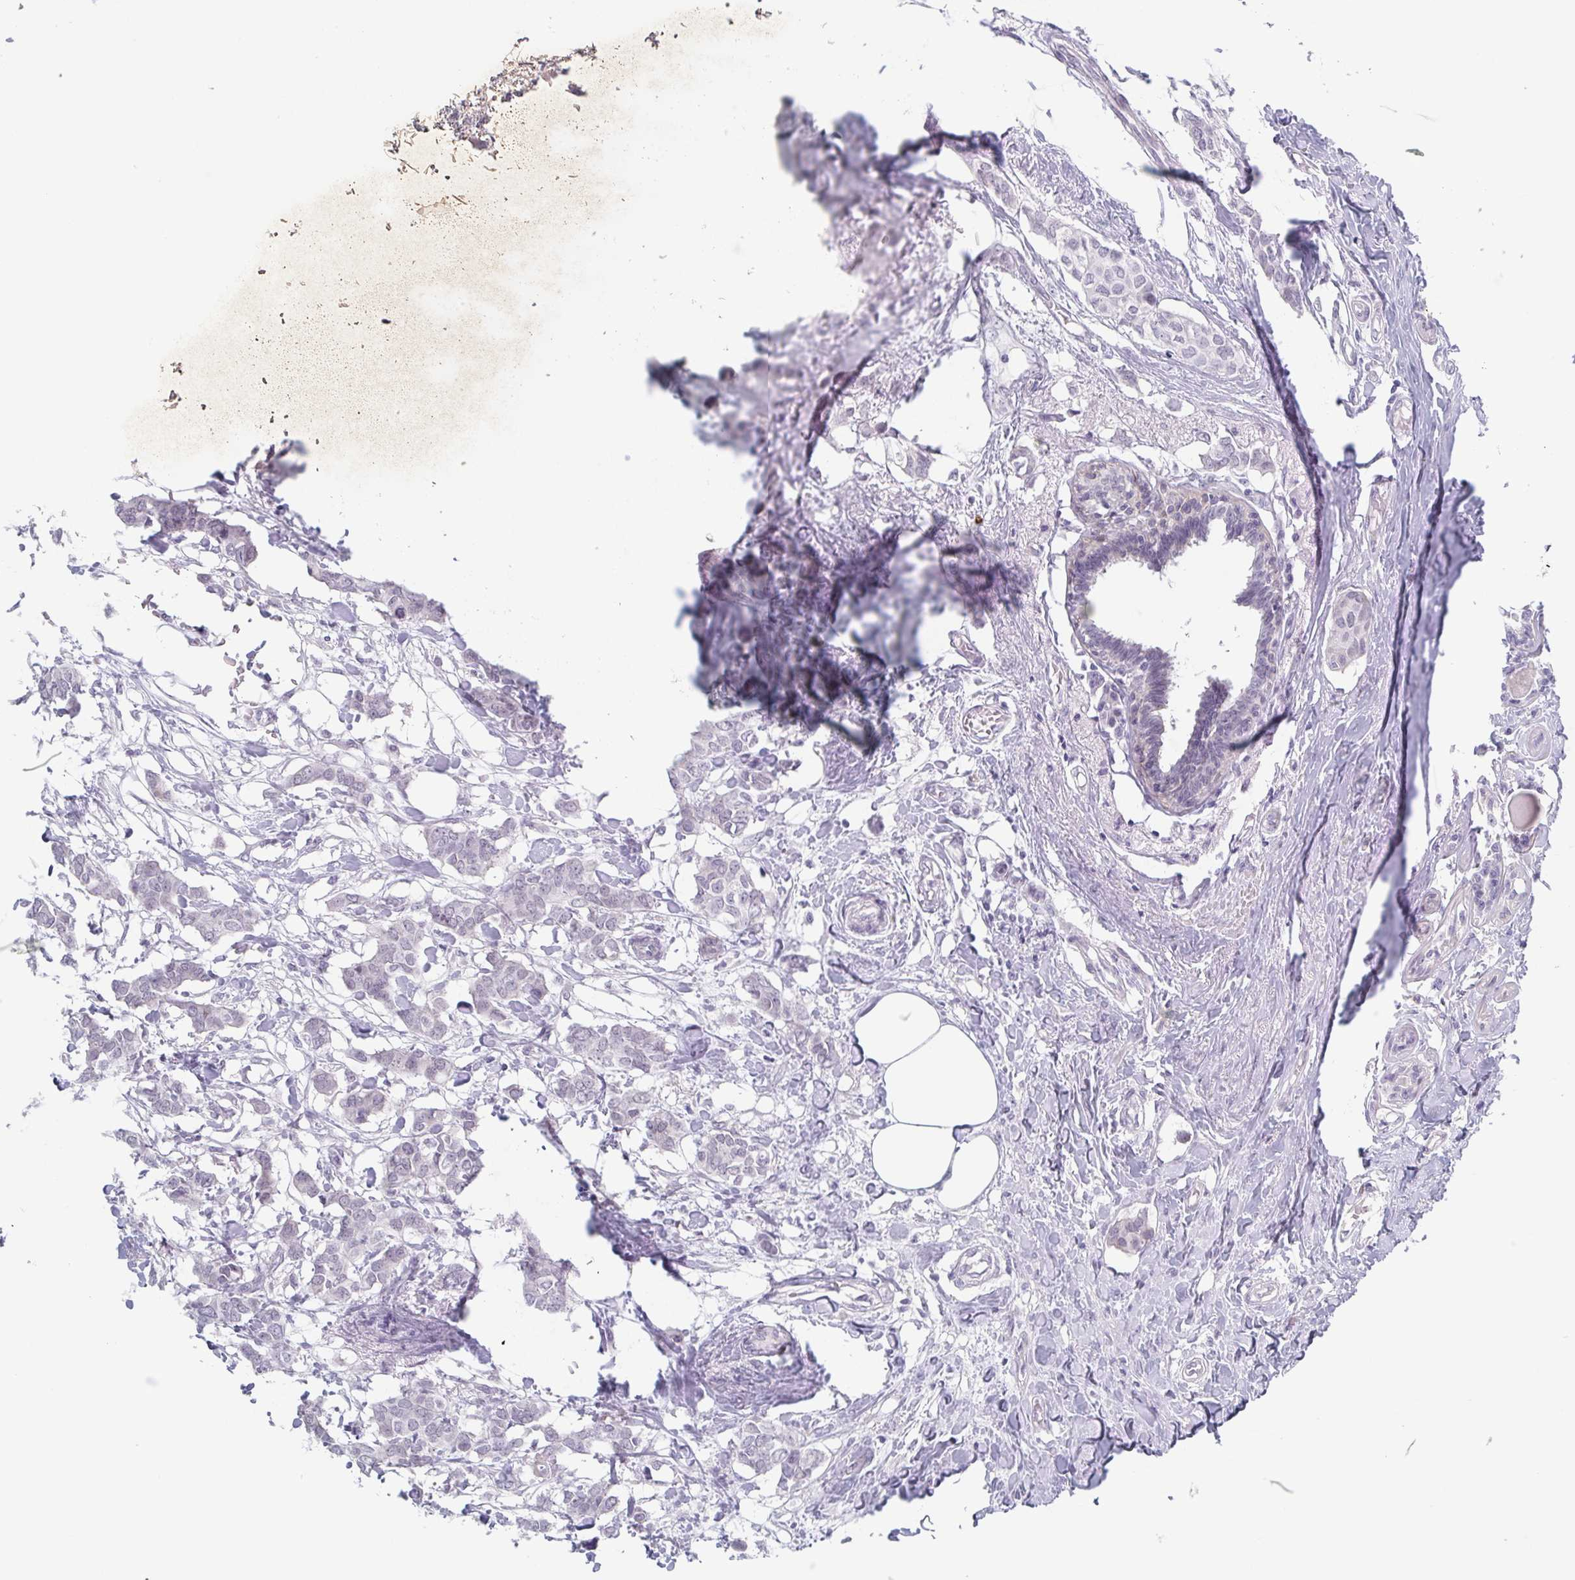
{"staining": {"intensity": "negative", "quantity": "none", "location": "none"}, "tissue": "breast cancer", "cell_type": "Tumor cells", "image_type": "cancer", "snomed": [{"axis": "morphology", "description": "Duct carcinoma"}, {"axis": "topography", "description": "Breast"}], "caption": "IHC micrograph of neoplastic tissue: breast intraductal carcinoma stained with DAB (3,3'-diaminobenzidine) demonstrates no significant protein staining in tumor cells. The staining is performed using DAB (3,3'-diaminobenzidine) brown chromogen with nuclei counter-stained in using hematoxylin.", "gene": "ZFP64", "patient": {"sex": "female", "age": 62}}